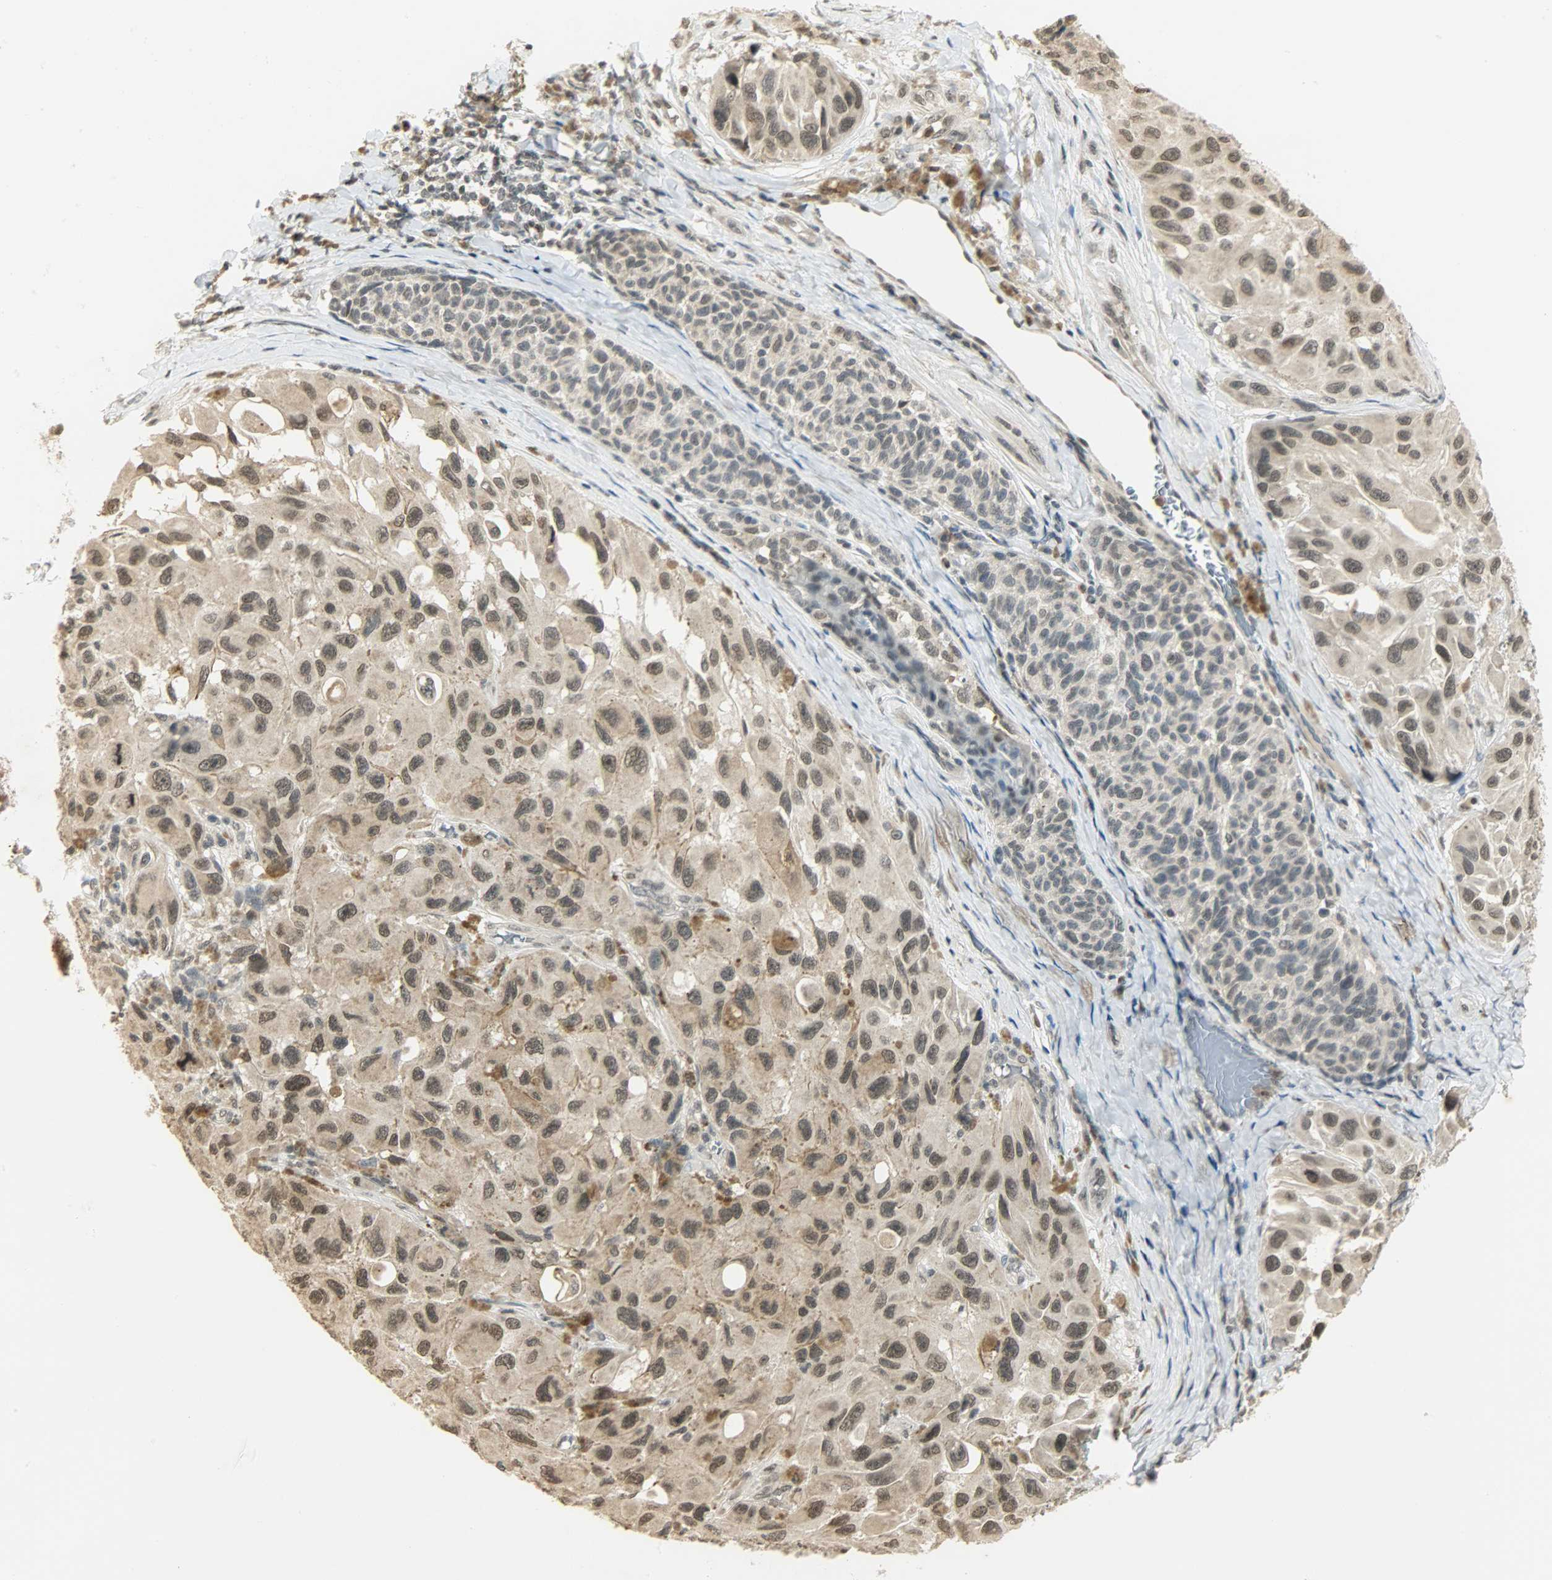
{"staining": {"intensity": "weak", "quantity": "25%-75%", "location": "cytoplasmic/membranous"}, "tissue": "melanoma", "cell_type": "Tumor cells", "image_type": "cancer", "snomed": [{"axis": "morphology", "description": "Malignant melanoma, NOS"}, {"axis": "topography", "description": "Skin"}], "caption": "Approximately 25%-75% of tumor cells in human melanoma show weak cytoplasmic/membranous protein expression as visualized by brown immunohistochemical staining.", "gene": "SMARCA5", "patient": {"sex": "female", "age": 73}}